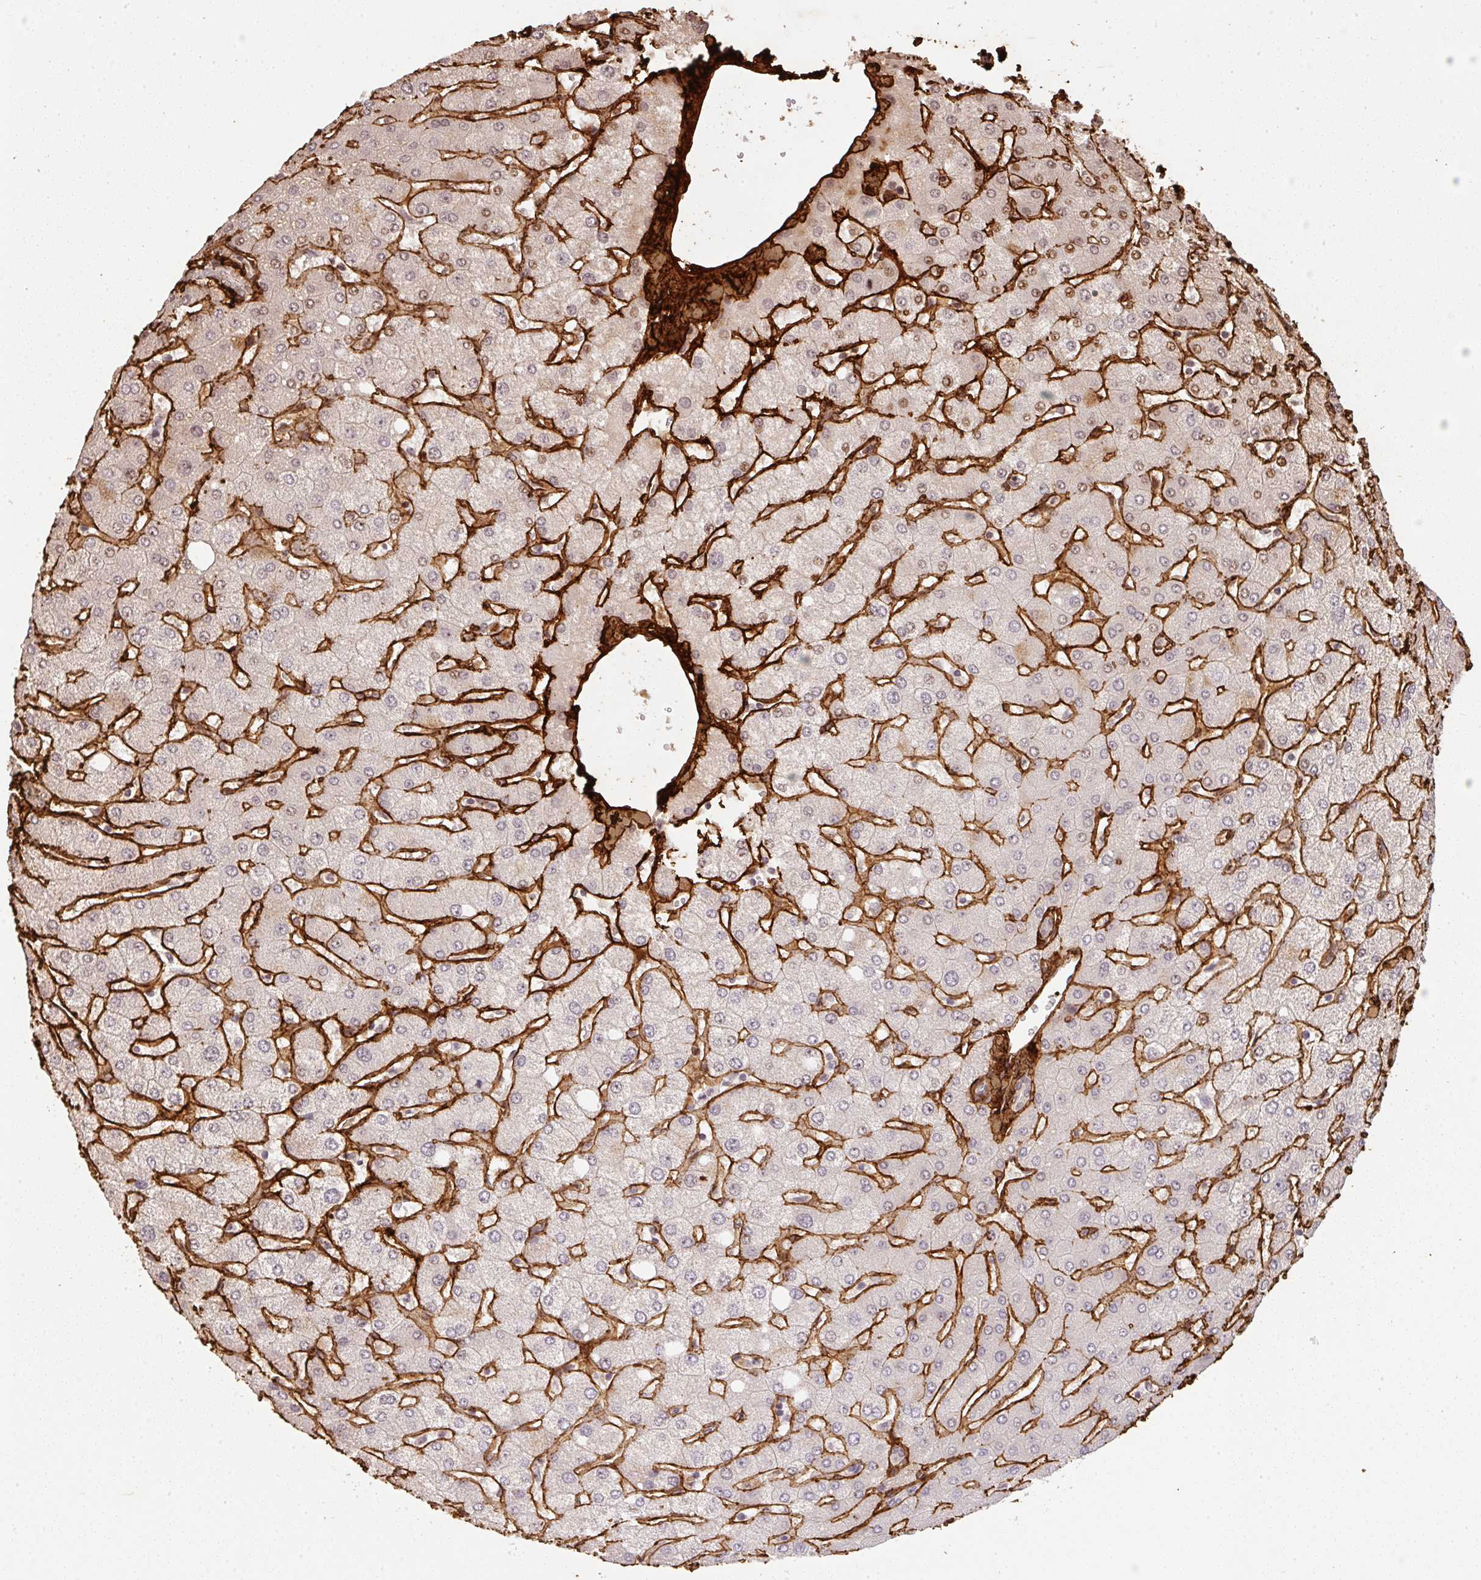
{"staining": {"intensity": "negative", "quantity": "none", "location": "none"}, "tissue": "liver", "cell_type": "Cholangiocytes", "image_type": "normal", "snomed": [{"axis": "morphology", "description": "Normal tissue, NOS"}, {"axis": "topography", "description": "Liver"}], "caption": "A micrograph of liver stained for a protein reveals no brown staining in cholangiocytes.", "gene": "COL3A1", "patient": {"sex": "female", "age": 54}}